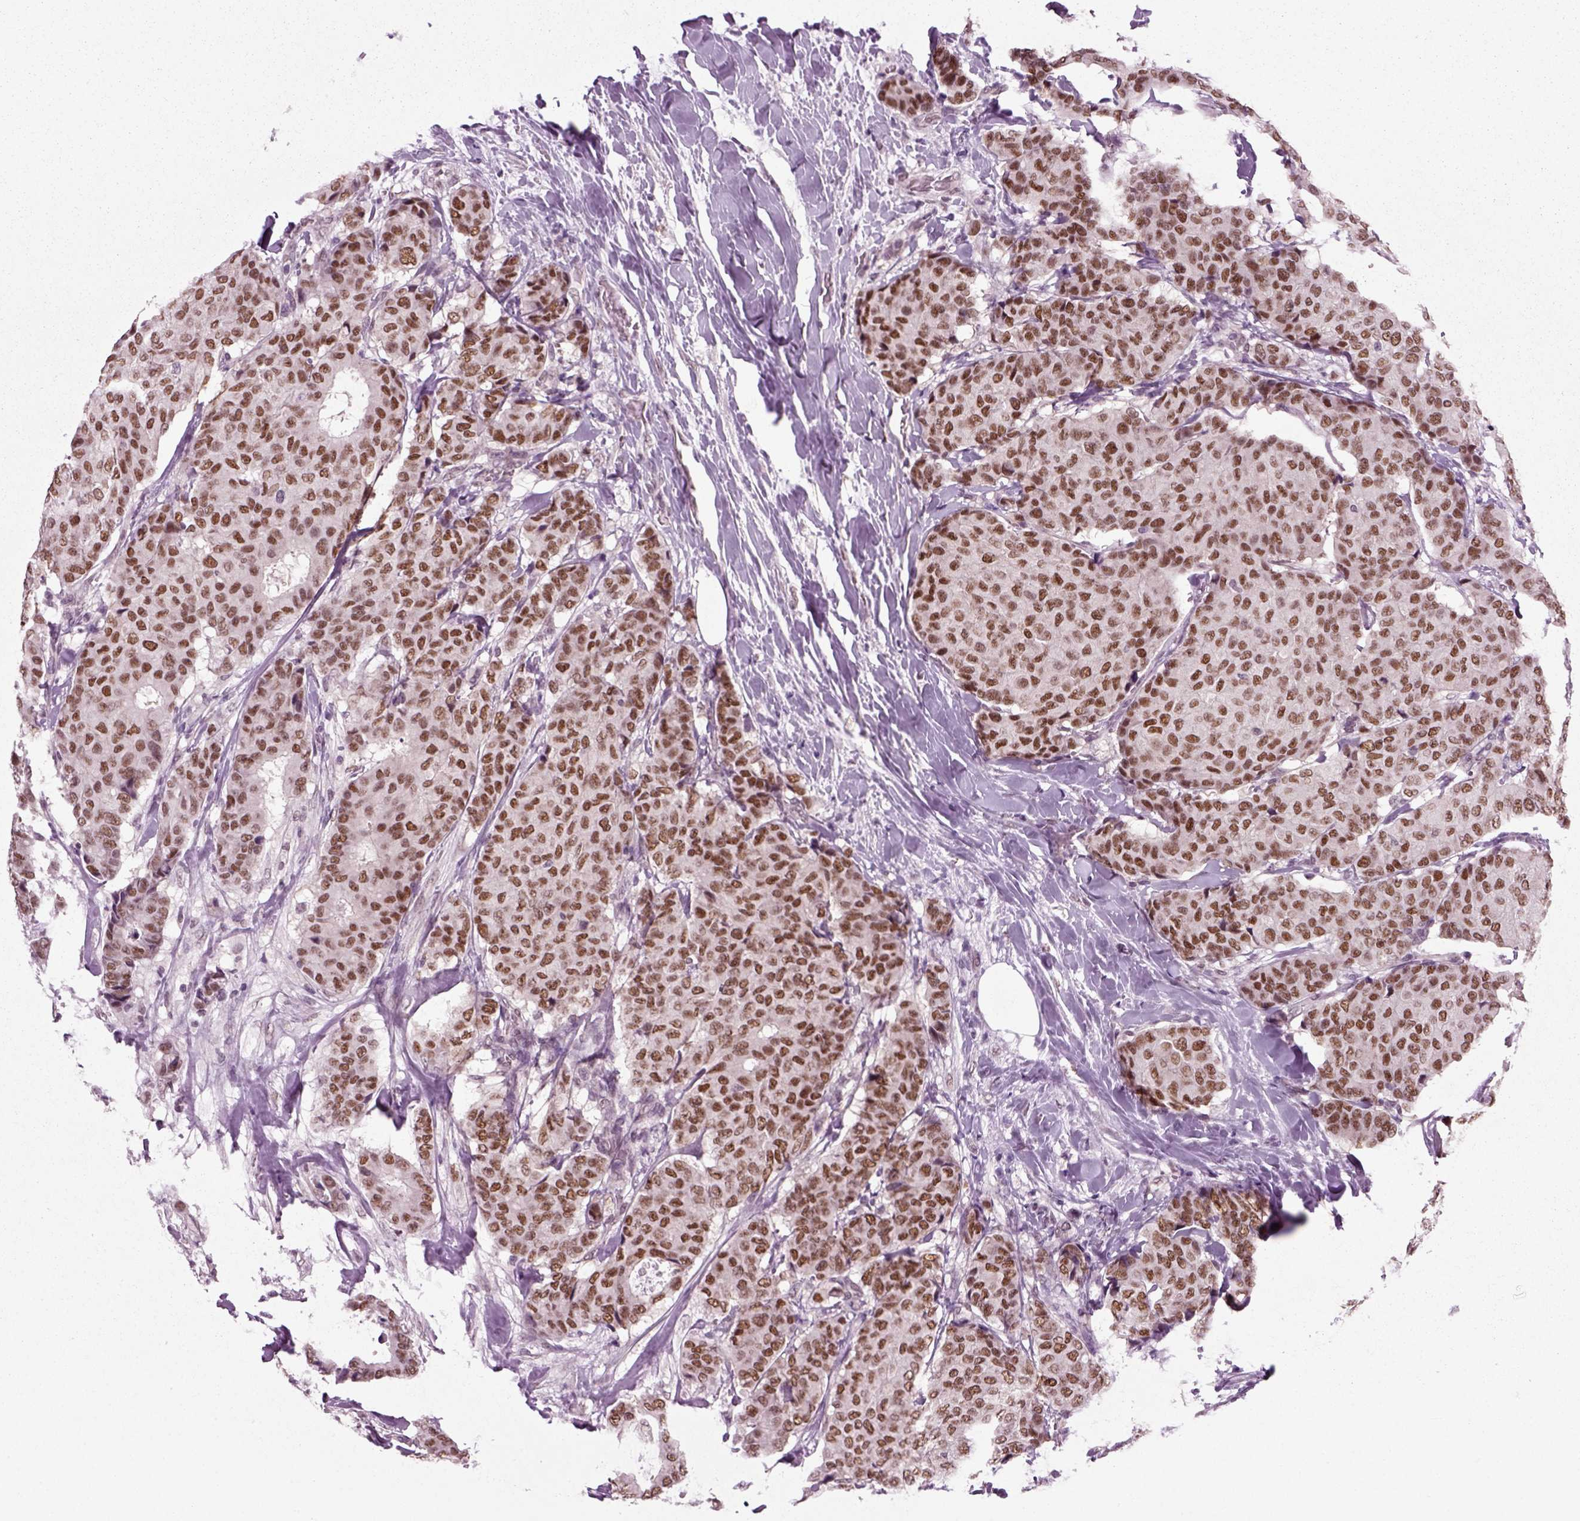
{"staining": {"intensity": "strong", "quantity": ">75%", "location": "nuclear"}, "tissue": "breast cancer", "cell_type": "Tumor cells", "image_type": "cancer", "snomed": [{"axis": "morphology", "description": "Duct carcinoma"}, {"axis": "topography", "description": "Breast"}], "caption": "DAB (3,3'-diaminobenzidine) immunohistochemical staining of invasive ductal carcinoma (breast) demonstrates strong nuclear protein expression in approximately >75% of tumor cells.", "gene": "RCOR3", "patient": {"sex": "female", "age": 75}}